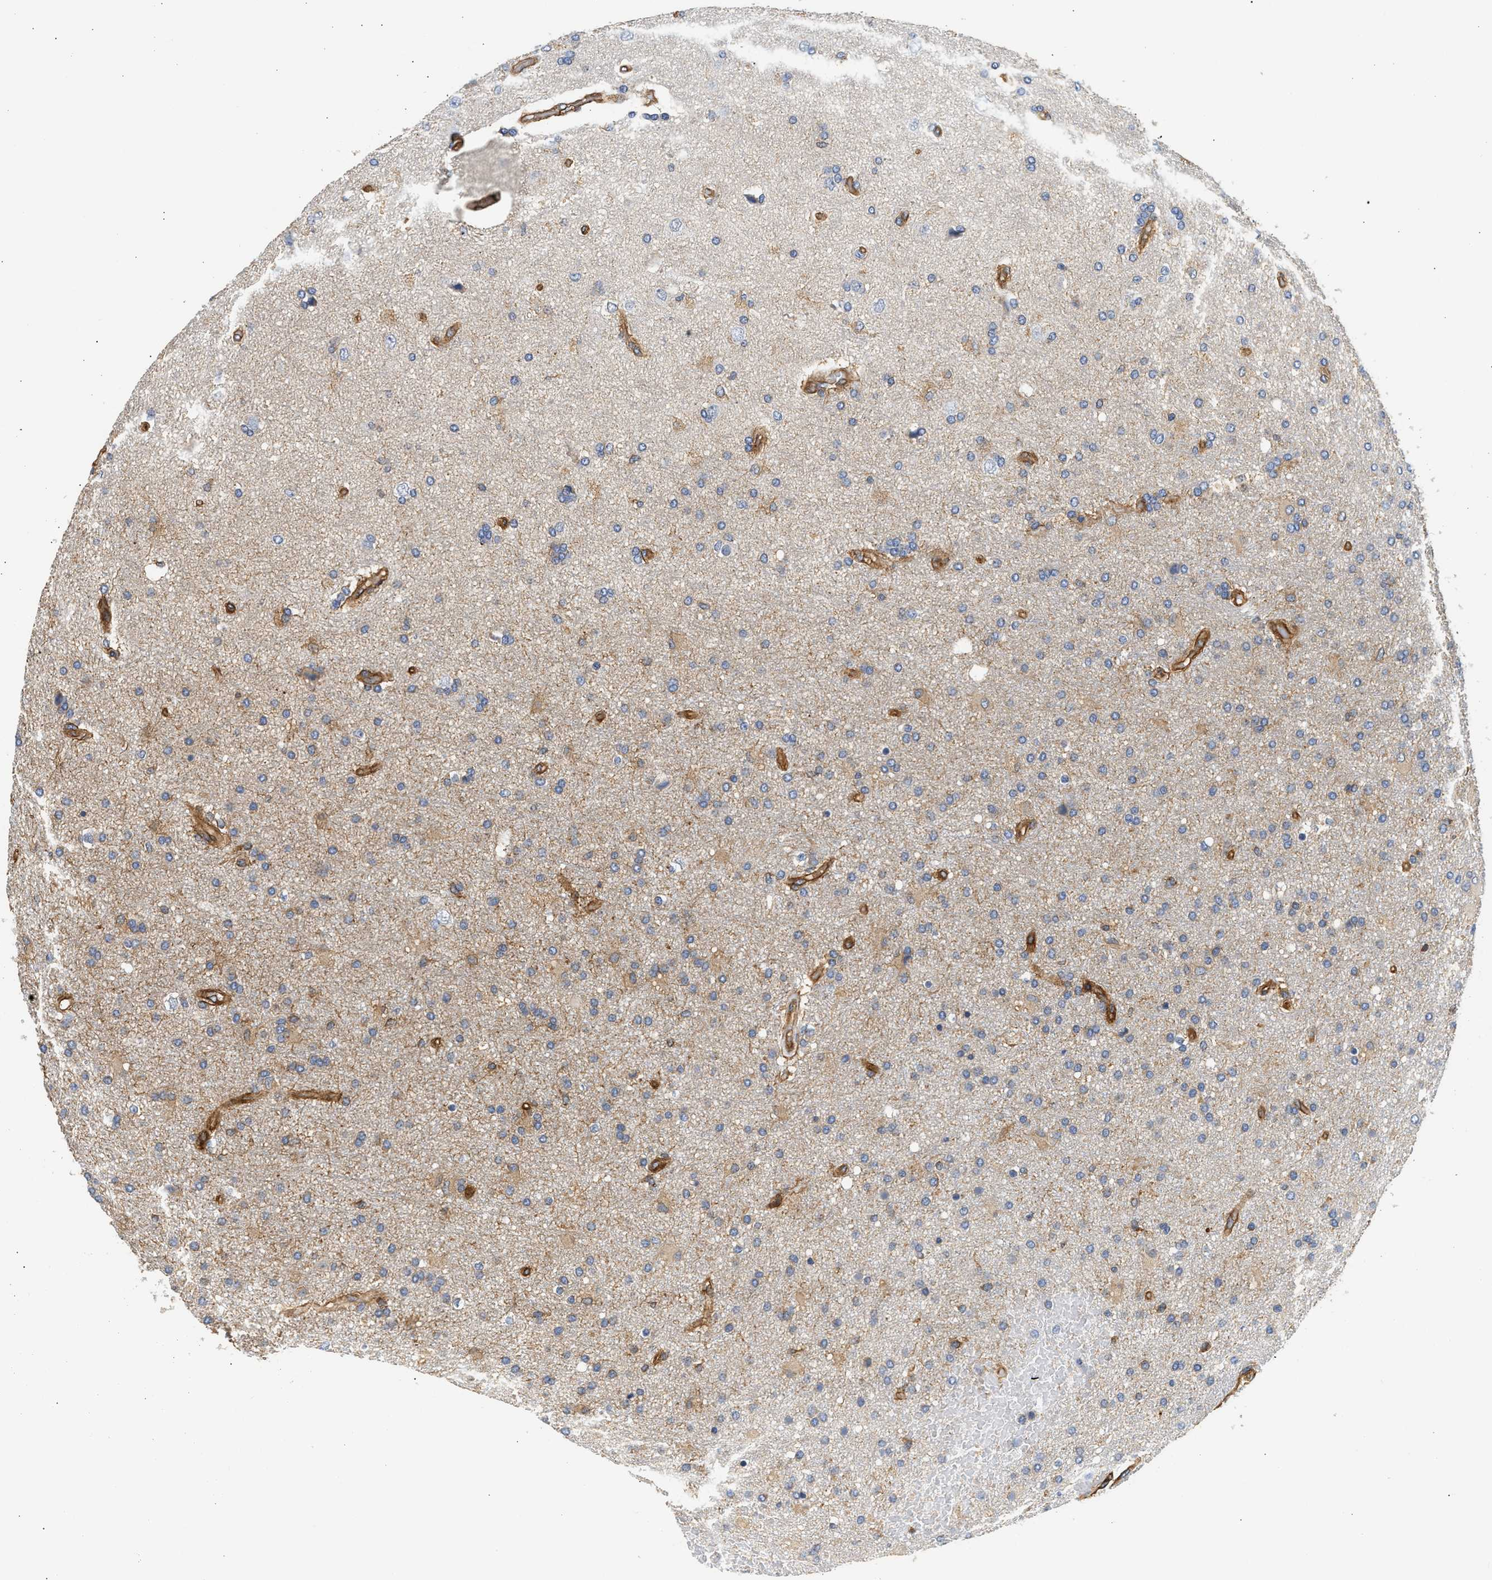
{"staining": {"intensity": "weak", "quantity": "<25%", "location": "cytoplasmic/membranous"}, "tissue": "glioma", "cell_type": "Tumor cells", "image_type": "cancer", "snomed": [{"axis": "morphology", "description": "Glioma, malignant, High grade"}, {"axis": "topography", "description": "Brain"}], "caption": "An image of malignant glioma (high-grade) stained for a protein exhibits no brown staining in tumor cells.", "gene": "SAMD9L", "patient": {"sex": "male", "age": 72}}